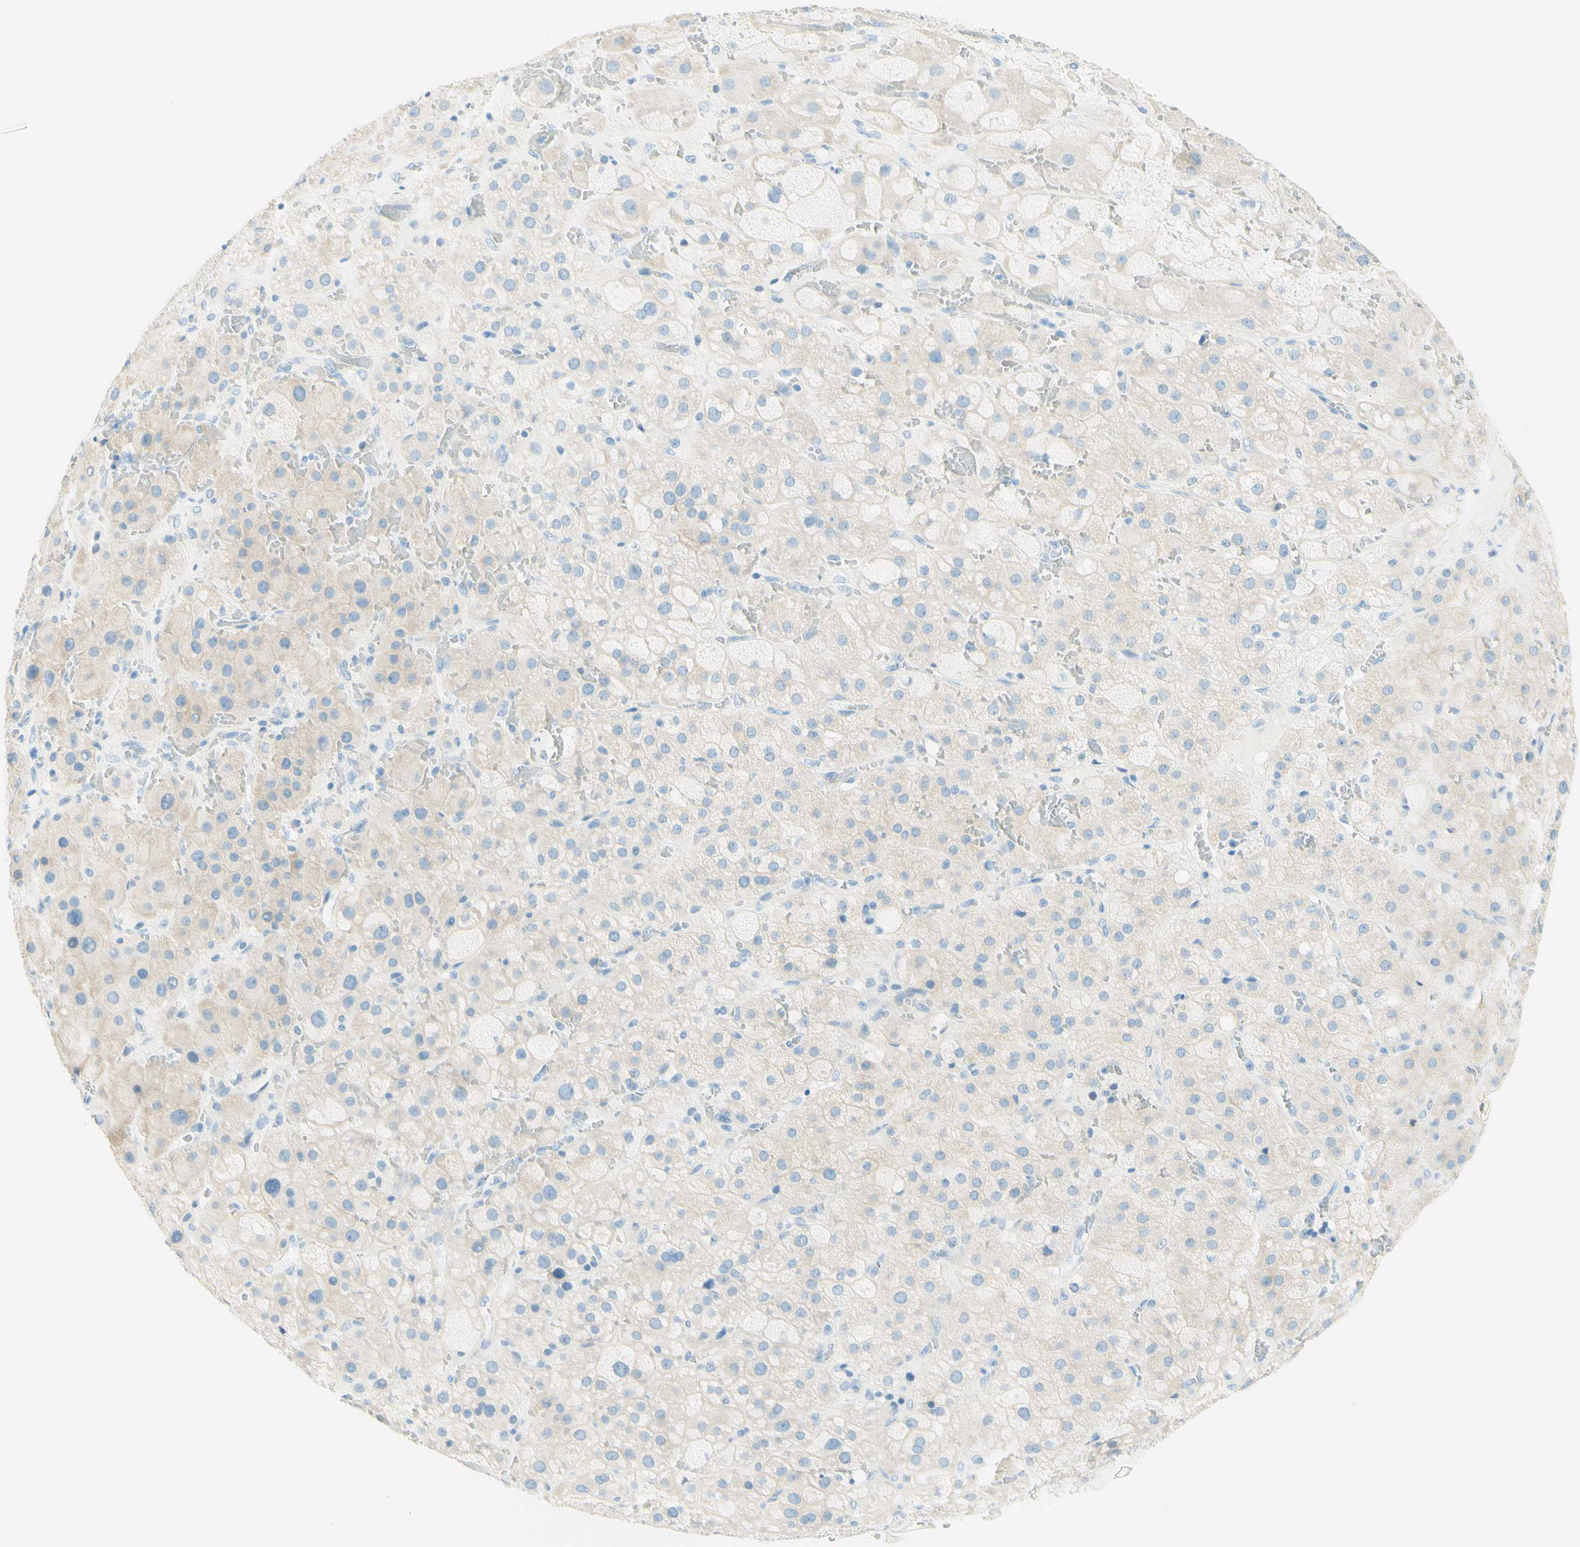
{"staining": {"intensity": "weak", "quantity": "25%-75%", "location": "cytoplasmic/membranous"}, "tissue": "adrenal gland", "cell_type": "Glandular cells", "image_type": "normal", "snomed": [{"axis": "morphology", "description": "Normal tissue, NOS"}, {"axis": "topography", "description": "Adrenal gland"}], "caption": "Human adrenal gland stained for a protein (brown) reveals weak cytoplasmic/membranous positive staining in about 25%-75% of glandular cells.", "gene": "TMEM132D", "patient": {"sex": "female", "age": 47}}